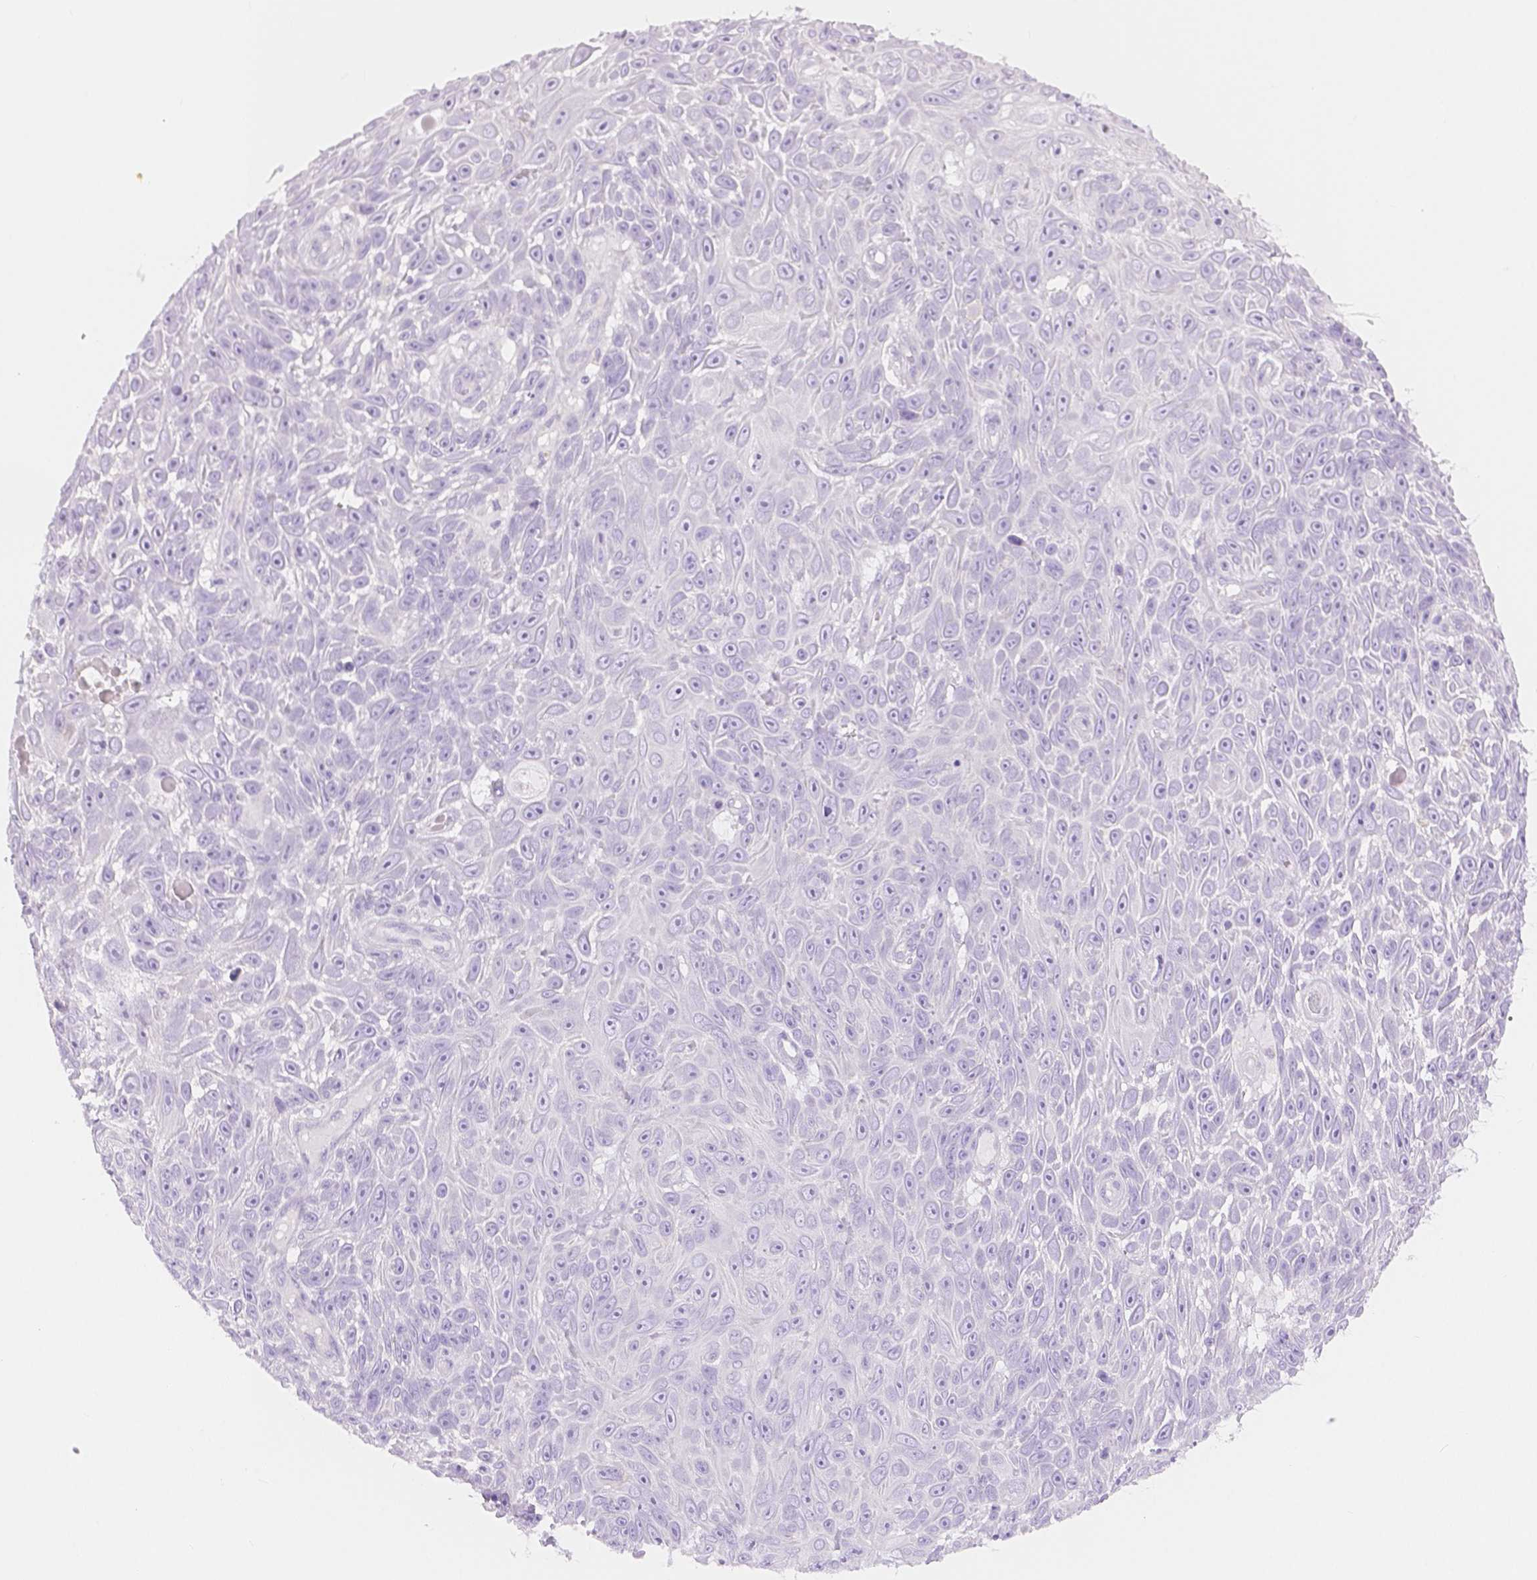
{"staining": {"intensity": "negative", "quantity": "none", "location": "none"}, "tissue": "skin cancer", "cell_type": "Tumor cells", "image_type": "cancer", "snomed": [{"axis": "morphology", "description": "Squamous cell carcinoma, NOS"}, {"axis": "topography", "description": "Skin"}], "caption": "This is a histopathology image of IHC staining of squamous cell carcinoma (skin), which shows no positivity in tumor cells.", "gene": "SLC27A5", "patient": {"sex": "male", "age": 82}}